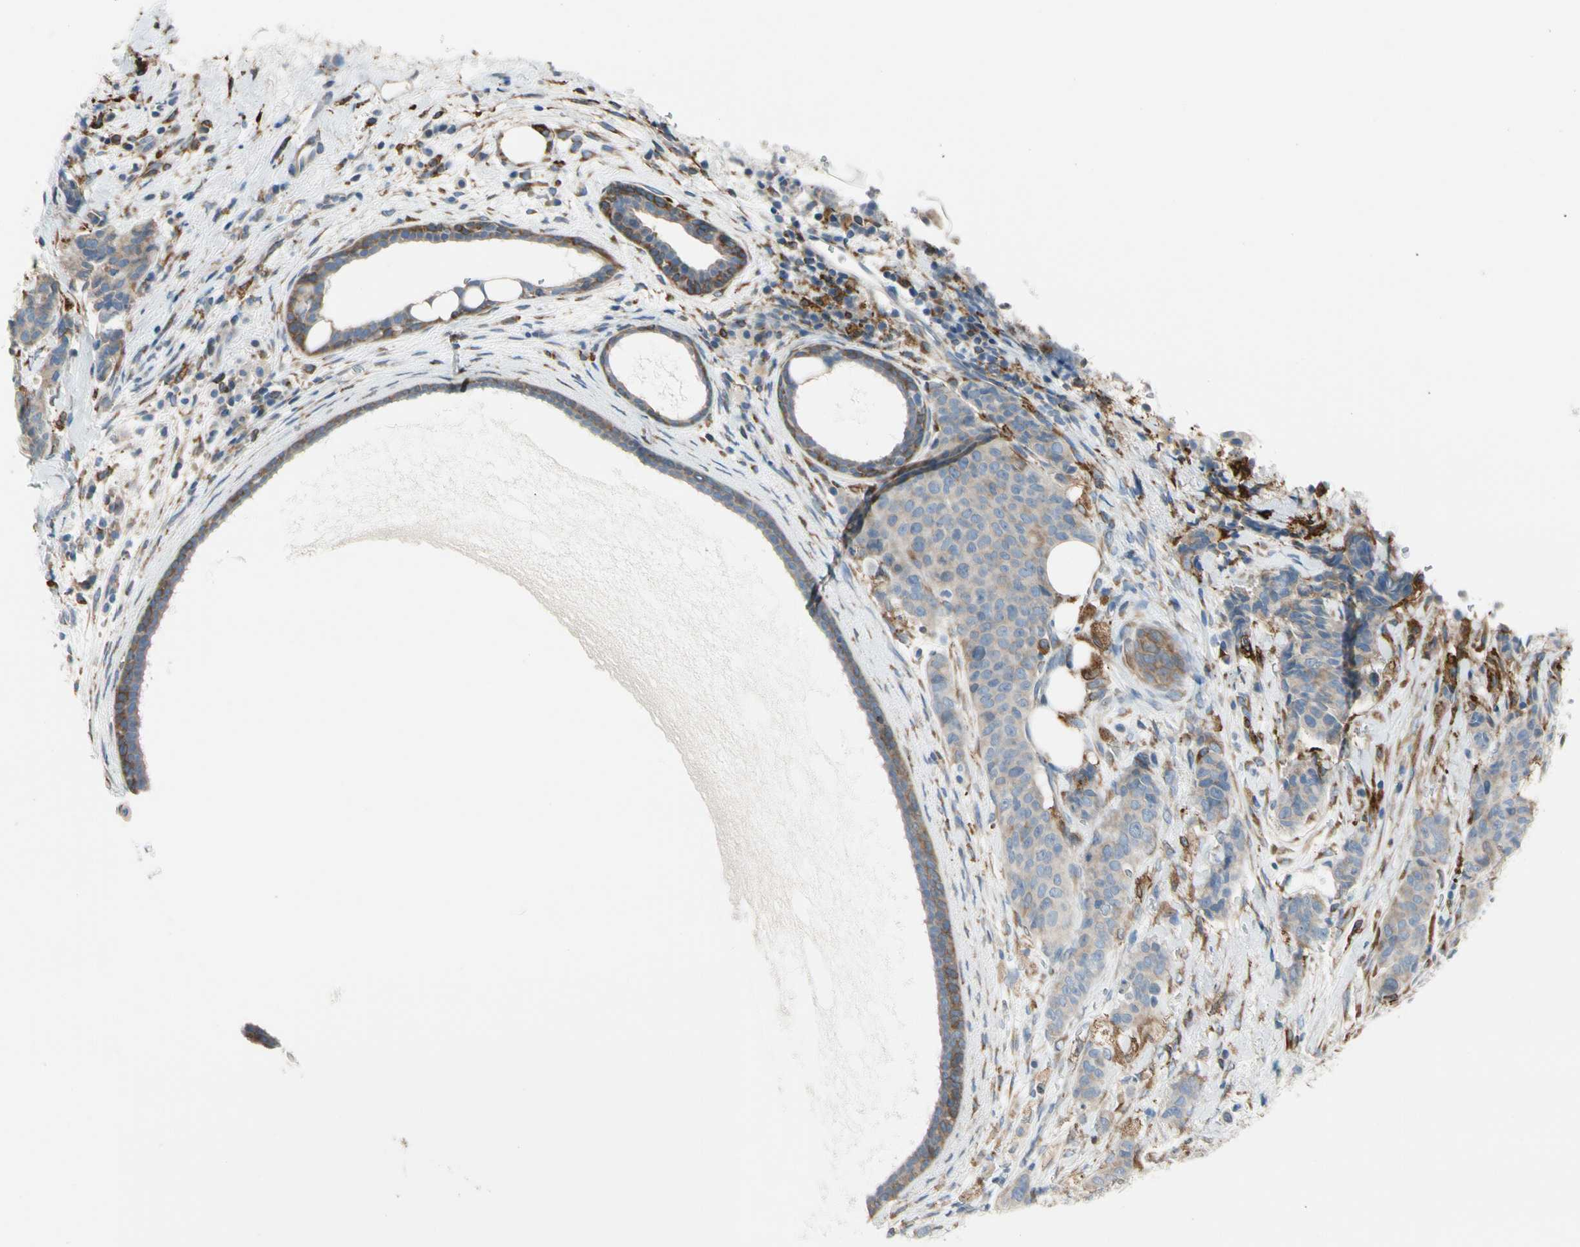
{"staining": {"intensity": "weak", "quantity": "<25%", "location": "cytoplasmic/membranous"}, "tissue": "breast cancer", "cell_type": "Tumor cells", "image_type": "cancer", "snomed": [{"axis": "morphology", "description": "Duct carcinoma"}, {"axis": "topography", "description": "Breast"}], "caption": "Immunohistochemical staining of breast cancer (invasive ductal carcinoma) reveals no significant positivity in tumor cells.", "gene": "LRPAP1", "patient": {"sex": "female", "age": 40}}